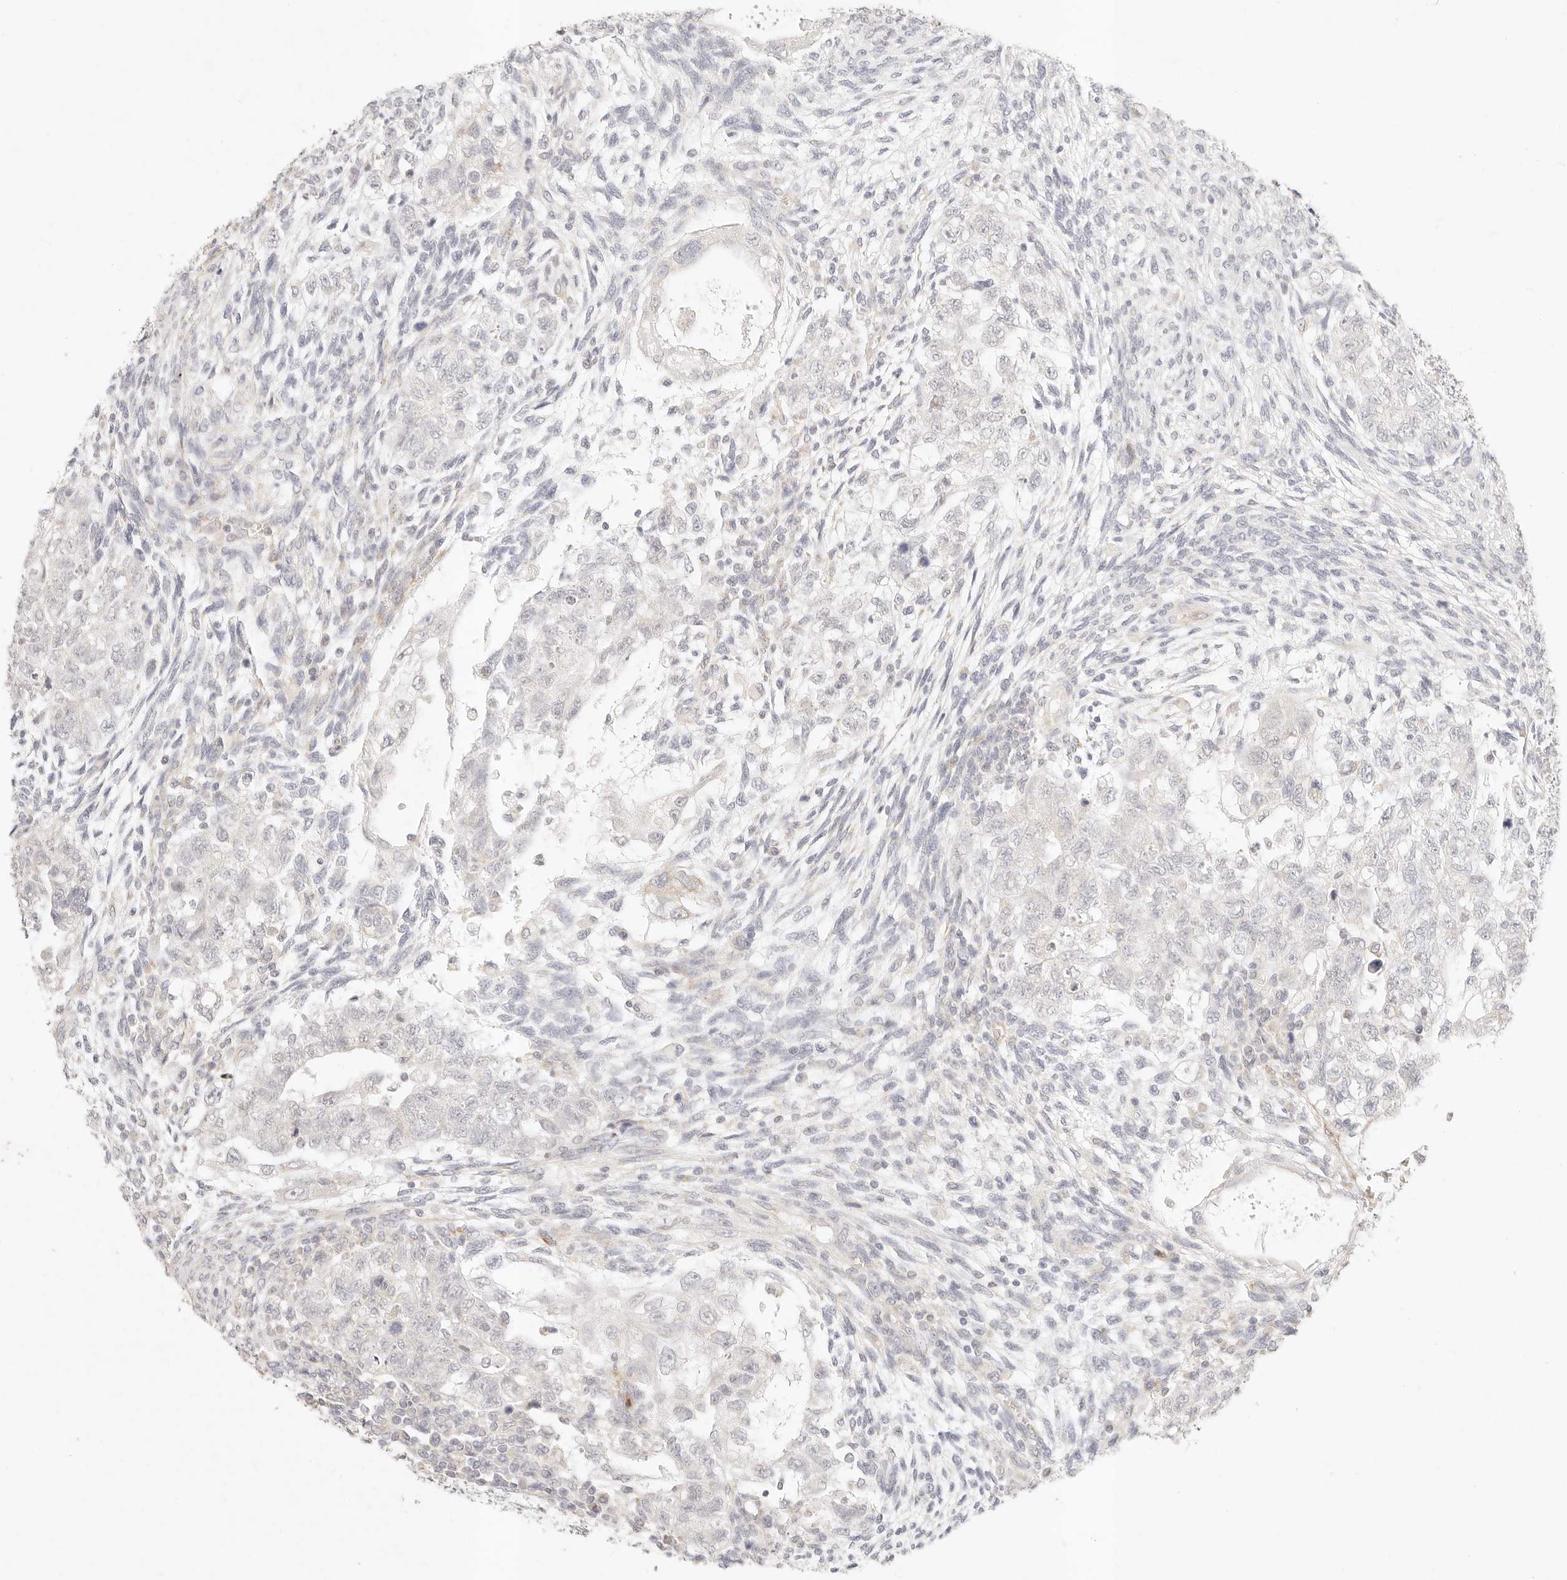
{"staining": {"intensity": "negative", "quantity": "none", "location": "none"}, "tissue": "testis cancer", "cell_type": "Tumor cells", "image_type": "cancer", "snomed": [{"axis": "morphology", "description": "Carcinoma, Embryonal, NOS"}, {"axis": "topography", "description": "Testis"}], "caption": "A micrograph of human testis cancer is negative for staining in tumor cells.", "gene": "GPR156", "patient": {"sex": "male", "age": 37}}